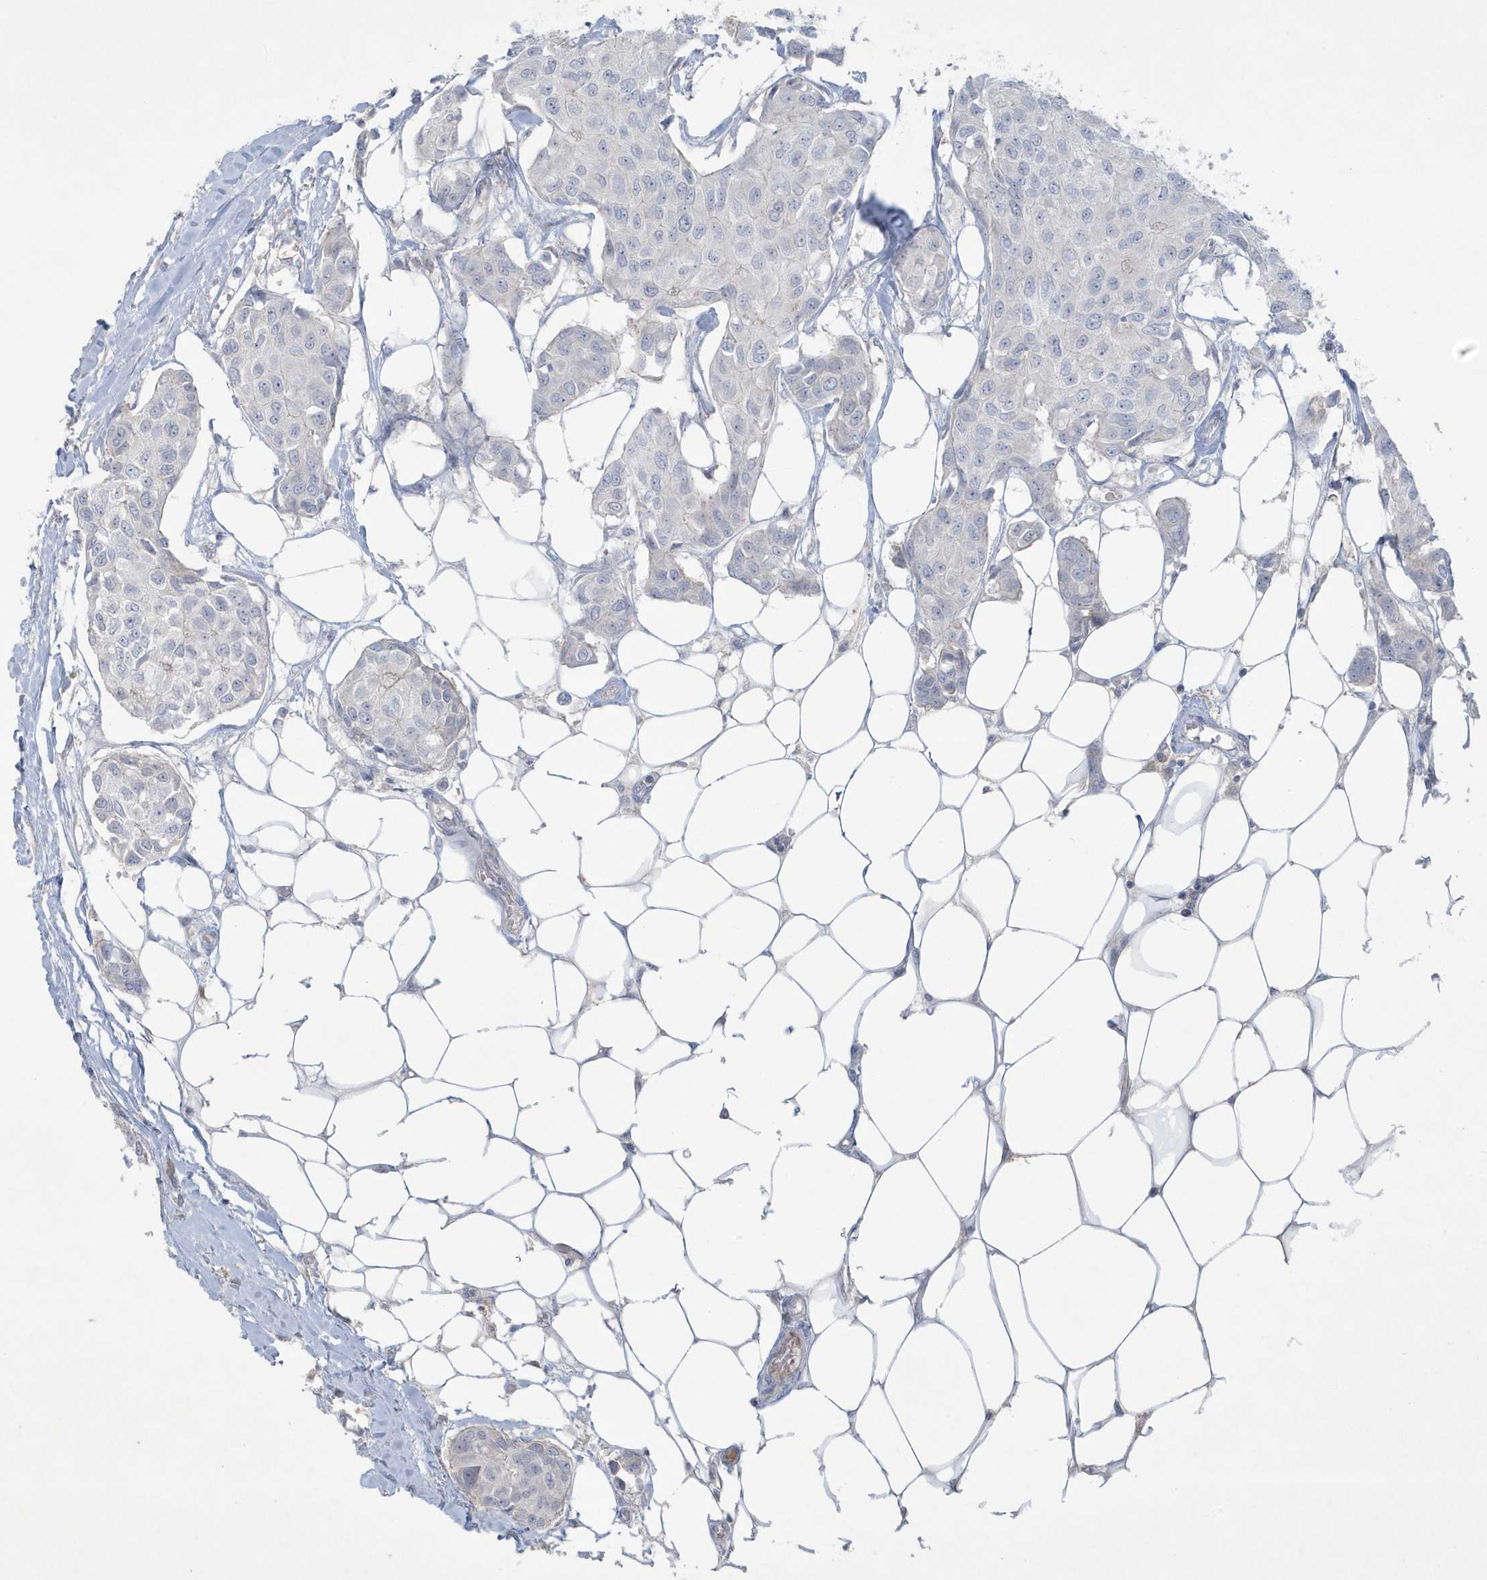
{"staining": {"intensity": "negative", "quantity": "none", "location": "none"}, "tissue": "breast cancer", "cell_type": "Tumor cells", "image_type": "cancer", "snomed": [{"axis": "morphology", "description": "Duct carcinoma"}, {"axis": "topography", "description": "Breast"}], "caption": "Immunohistochemistry (IHC) of human breast cancer (intraductal carcinoma) demonstrates no expression in tumor cells.", "gene": "CCDC24", "patient": {"sex": "female", "age": 80}}